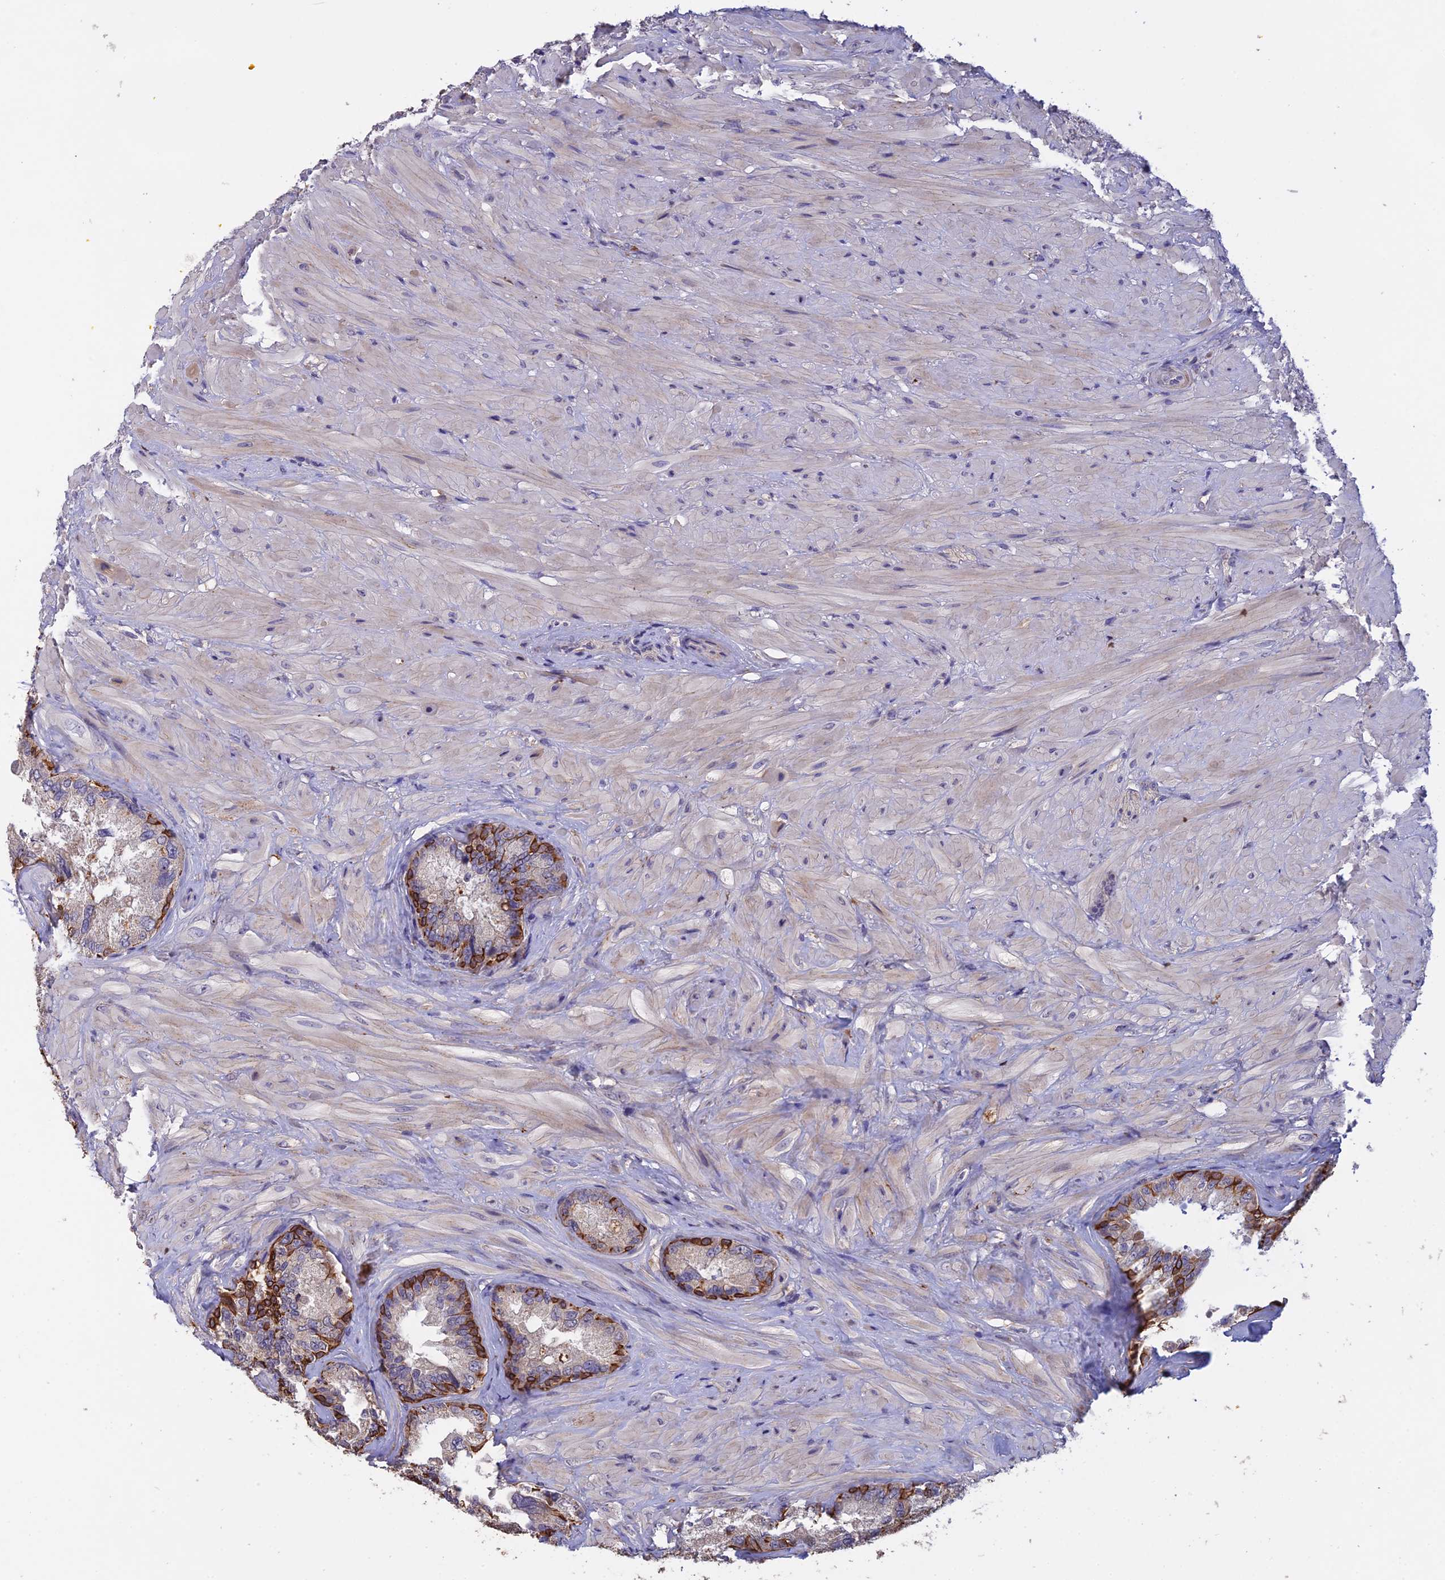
{"staining": {"intensity": "strong", "quantity": "<25%", "location": "cytoplasmic/membranous"}, "tissue": "seminal vesicle", "cell_type": "Glandular cells", "image_type": "normal", "snomed": [{"axis": "morphology", "description": "Normal tissue, NOS"}, {"axis": "topography", "description": "Seminal veicle"}, {"axis": "topography", "description": "Peripheral nerve tissue"}], "caption": "Protein expression analysis of unremarkable seminal vesicle displays strong cytoplasmic/membranous positivity in approximately <25% of glandular cells. The staining was performed using DAB (3,3'-diaminobenzidine), with brown indicating positive protein expression. Nuclei are stained blue with hematoxylin.", "gene": "SLC39A13", "patient": {"sex": "male", "age": 67}}